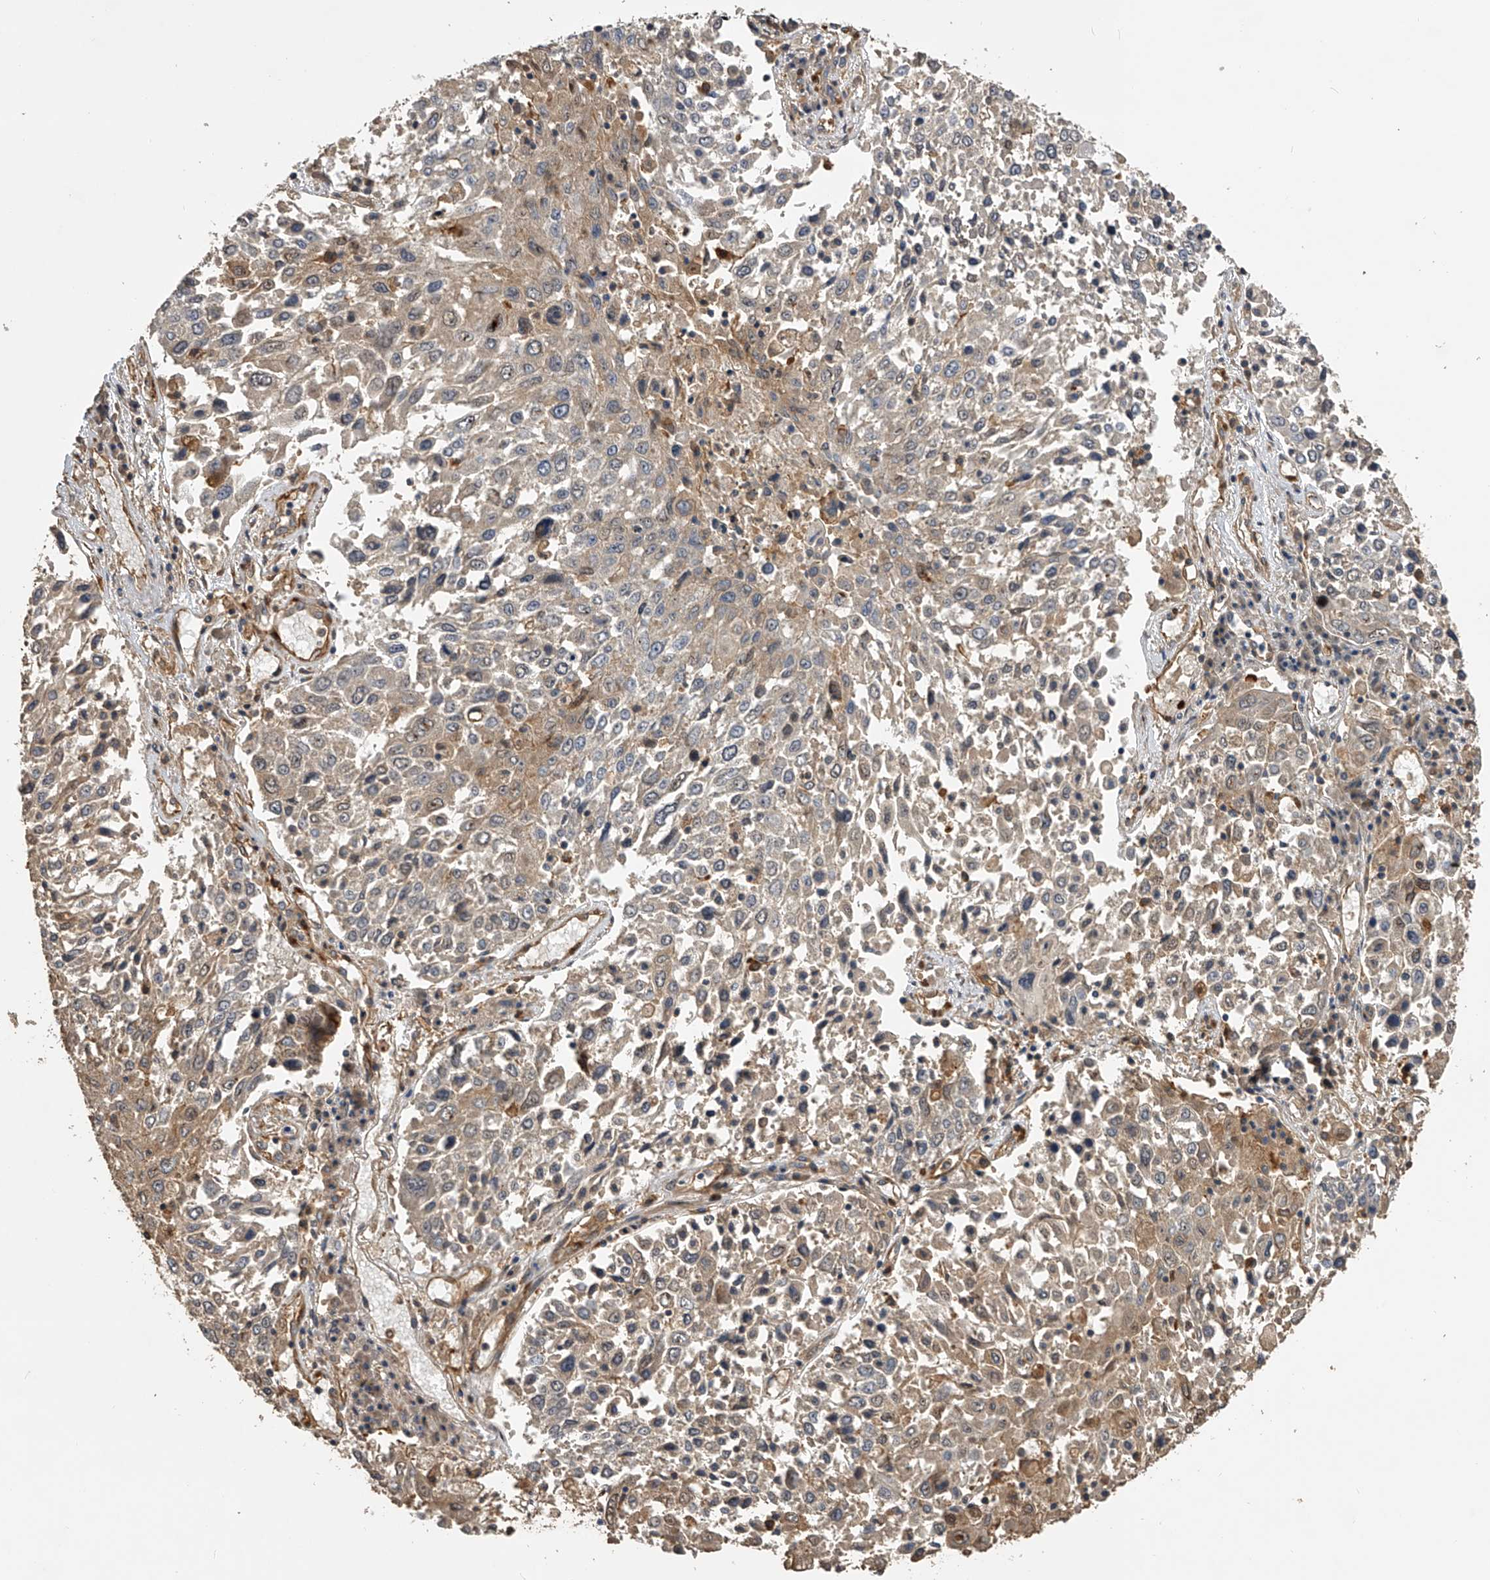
{"staining": {"intensity": "moderate", "quantity": "25%-75%", "location": "cytoplasmic/membranous"}, "tissue": "lung cancer", "cell_type": "Tumor cells", "image_type": "cancer", "snomed": [{"axis": "morphology", "description": "Squamous cell carcinoma, NOS"}, {"axis": "topography", "description": "Lung"}], "caption": "An immunohistochemistry (IHC) image of tumor tissue is shown. Protein staining in brown highlights moderate cytoplasmic/membranous positivity in lung squamous cell carcinoma within tumor cells.", "gene": "PTPRA", "patient": {"sex": "male", "age": 65}}